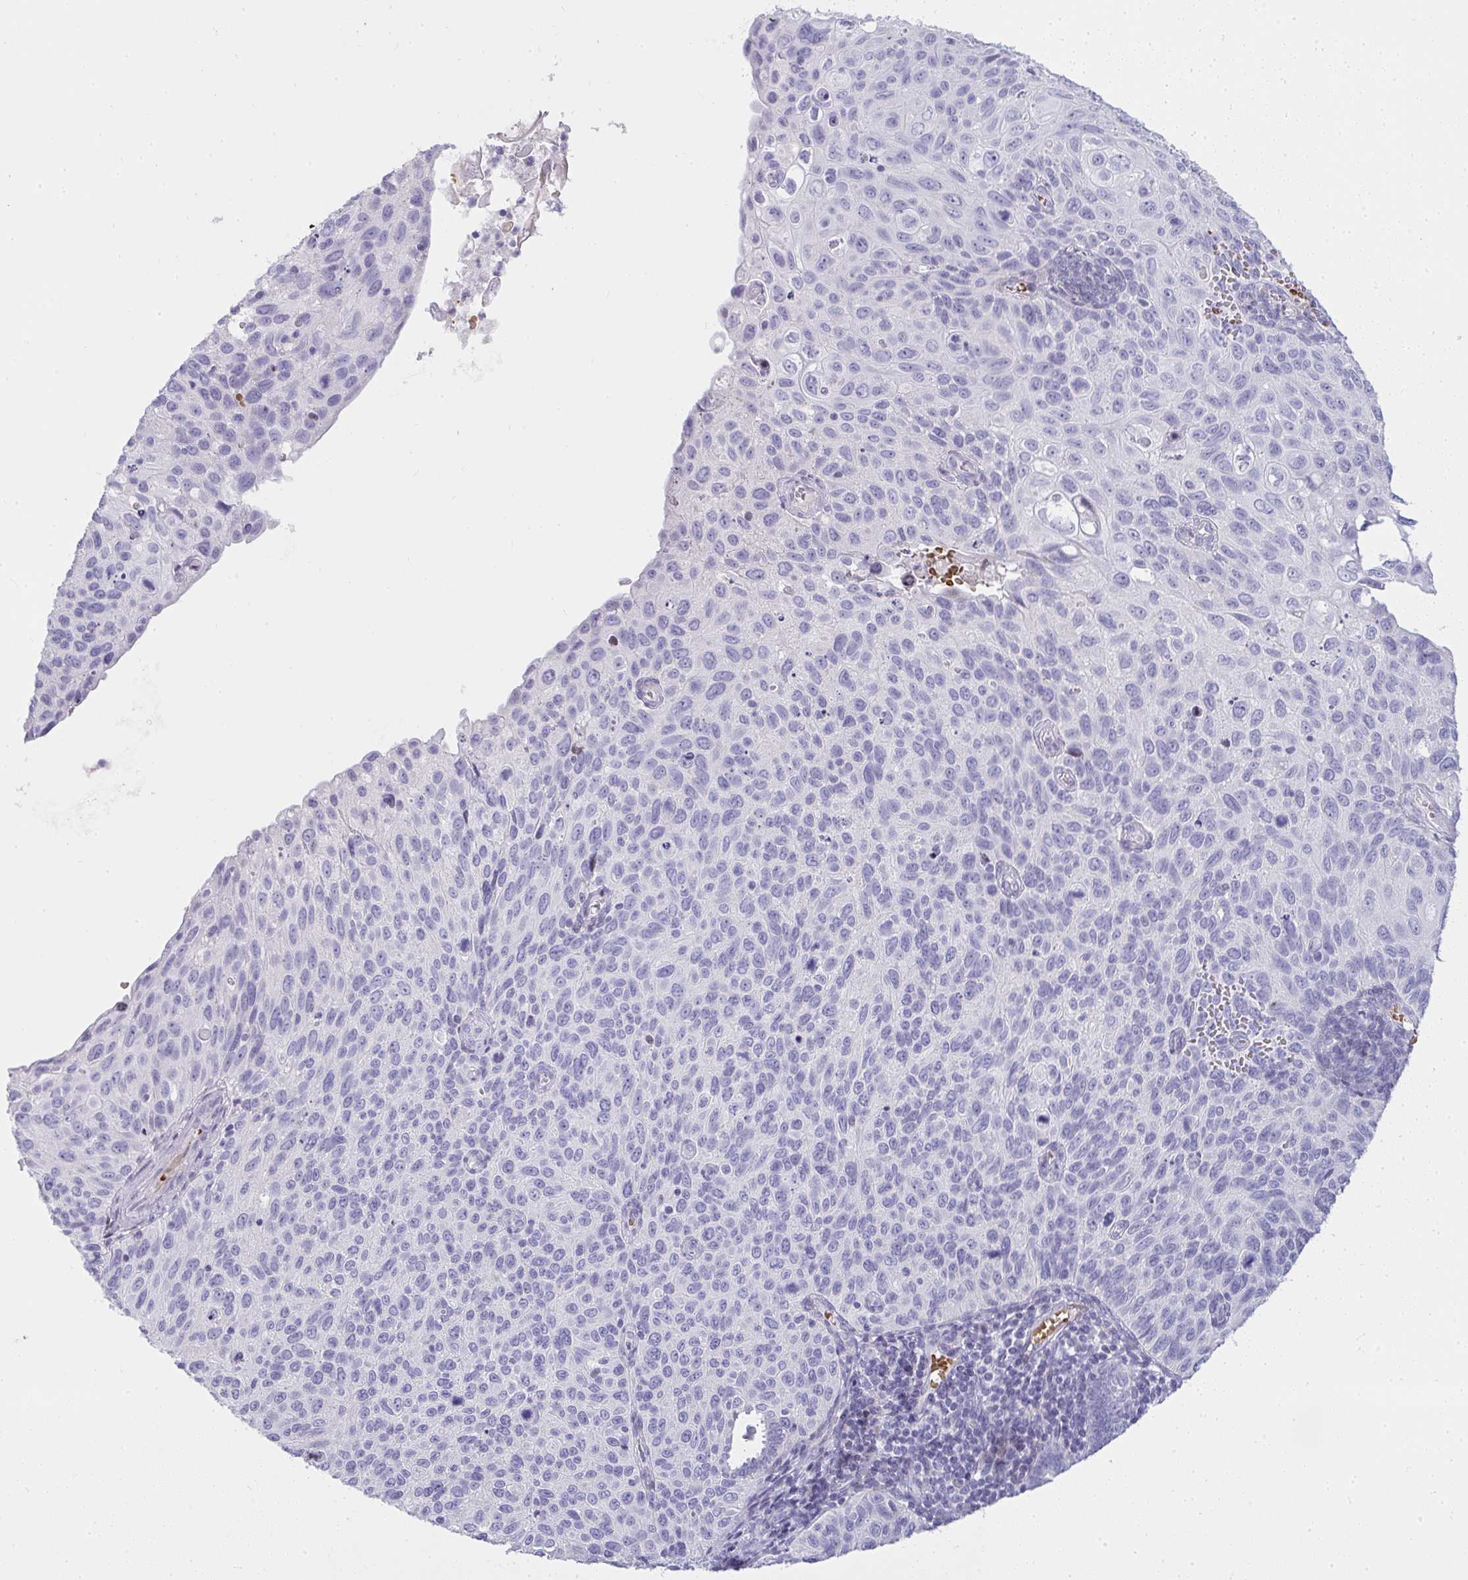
{"staining": {"intensity": "negative", "quantity": "none", "location": "none"}, "tissue": "cervical cancer", "cell_type": "Tumor cells", "image_type": "cancer", "snomed": [{"axis": "morphology", "description": "Squamous cell carcinoma, NOS"}, {"axis": "topography", "description": "Cervix"}], "caption": "The image displays no significant expression in tumor cells of squamous cell carcinoma (cervical). (DAB (3,3'-diaminobenzidine) IHC with hematoxylin counter stain).", "gene": "ZNF182", "patient": {"sex": "female", "age": 70}}